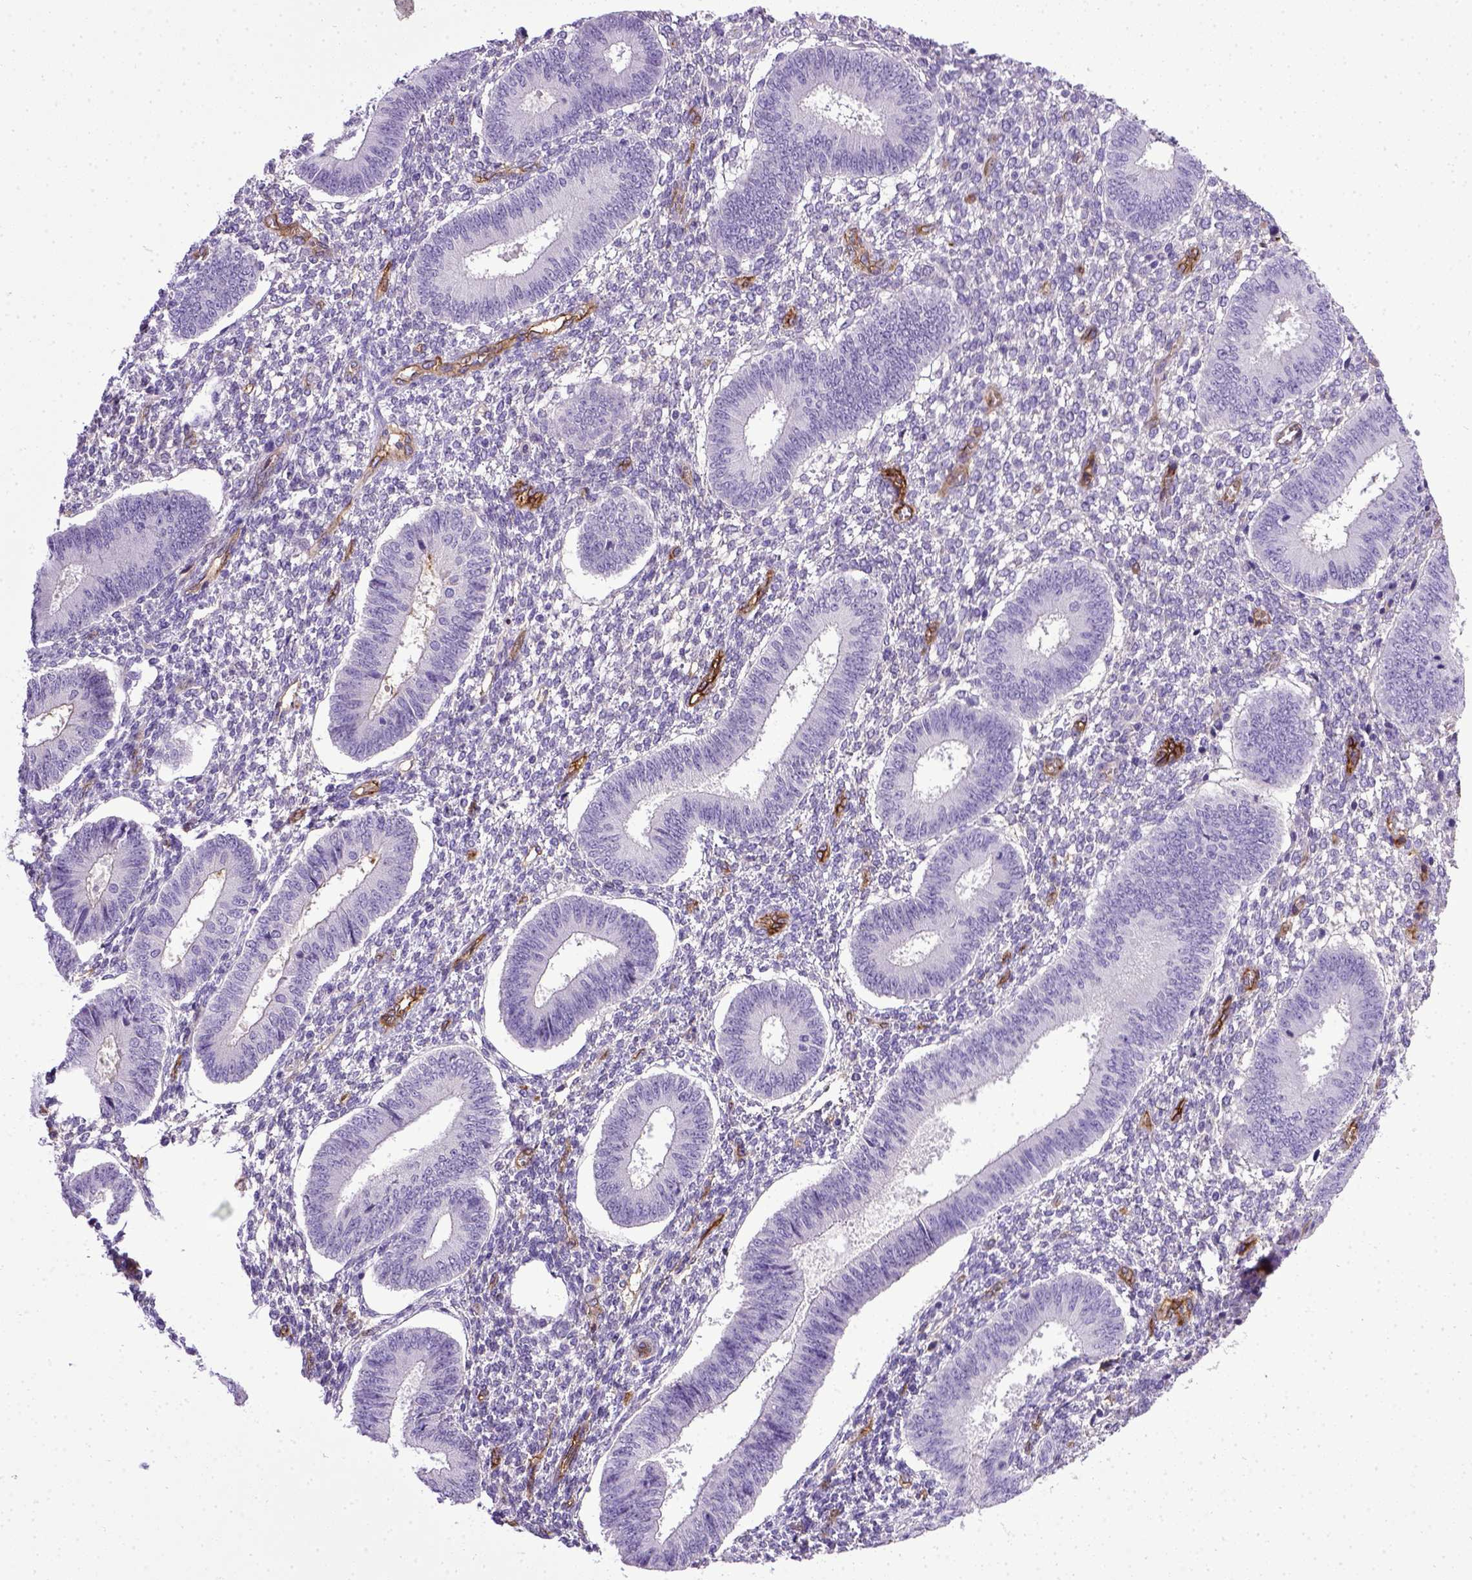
{"staining": {"intensity": "negative", "quantity": "none", "location": "none"}, "tissue": "endometrium", "cell_type": "Cells in endometrial stroma", "image_type": "normal", "snomed": [{"axis": "morphology", "description": "Normal tissue, NOS"}, {"axis": "topography", "description": "Endometrium"}], "caption": "DAB immunohistochemical staining of unremarkable endometrium displays no significant positivity in cells in endometrial stroma.", "gene": "ENG", "patient": {"sex": "female", "age": 42}}